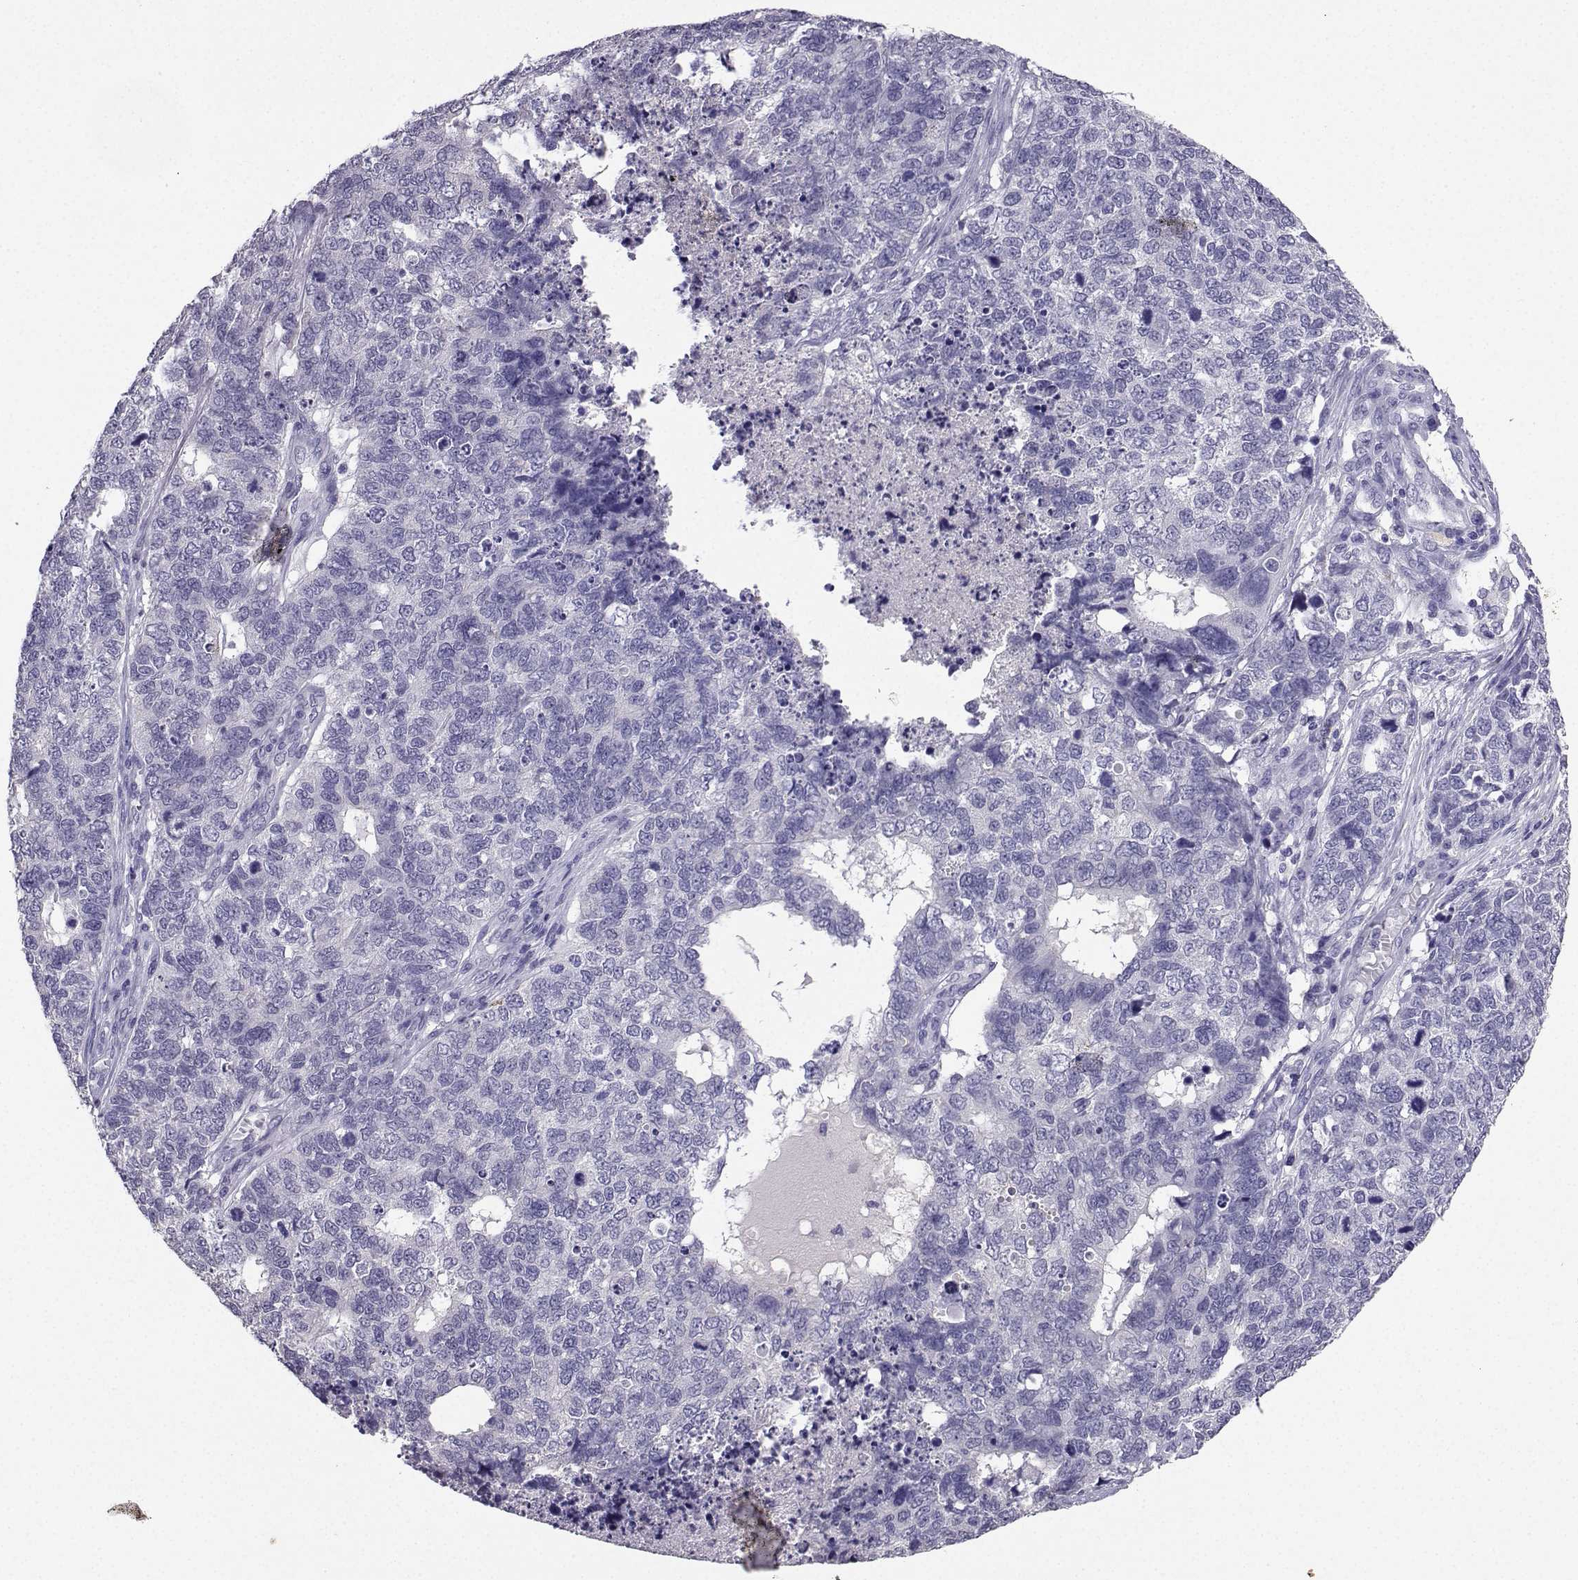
{"staining": {"intensity": "negative", "quantity": "none", "location": "none"}, "tissue": "cervical cancer", "cell_type": "Tumor cells", "image_type": "cancer", "snomed": [{"axis": "morphology", "description": "Squamous cell carcinoma, NOS"}, {"axis": "topography", "description": "Cervix"}], "caption": "The immunohistochemistry (IHC) histopathology image has no significant staining in tumor cells of cervical cancer tissue. Brightfield microscopy of immunohistochemistry stained with DAB (3,3'-diaminobenzidine) (brown) and hematoxylin (blue), captured at high magnification.", "gene": "SPAG11B", "patient": {"sex": "female", "age": 63}}